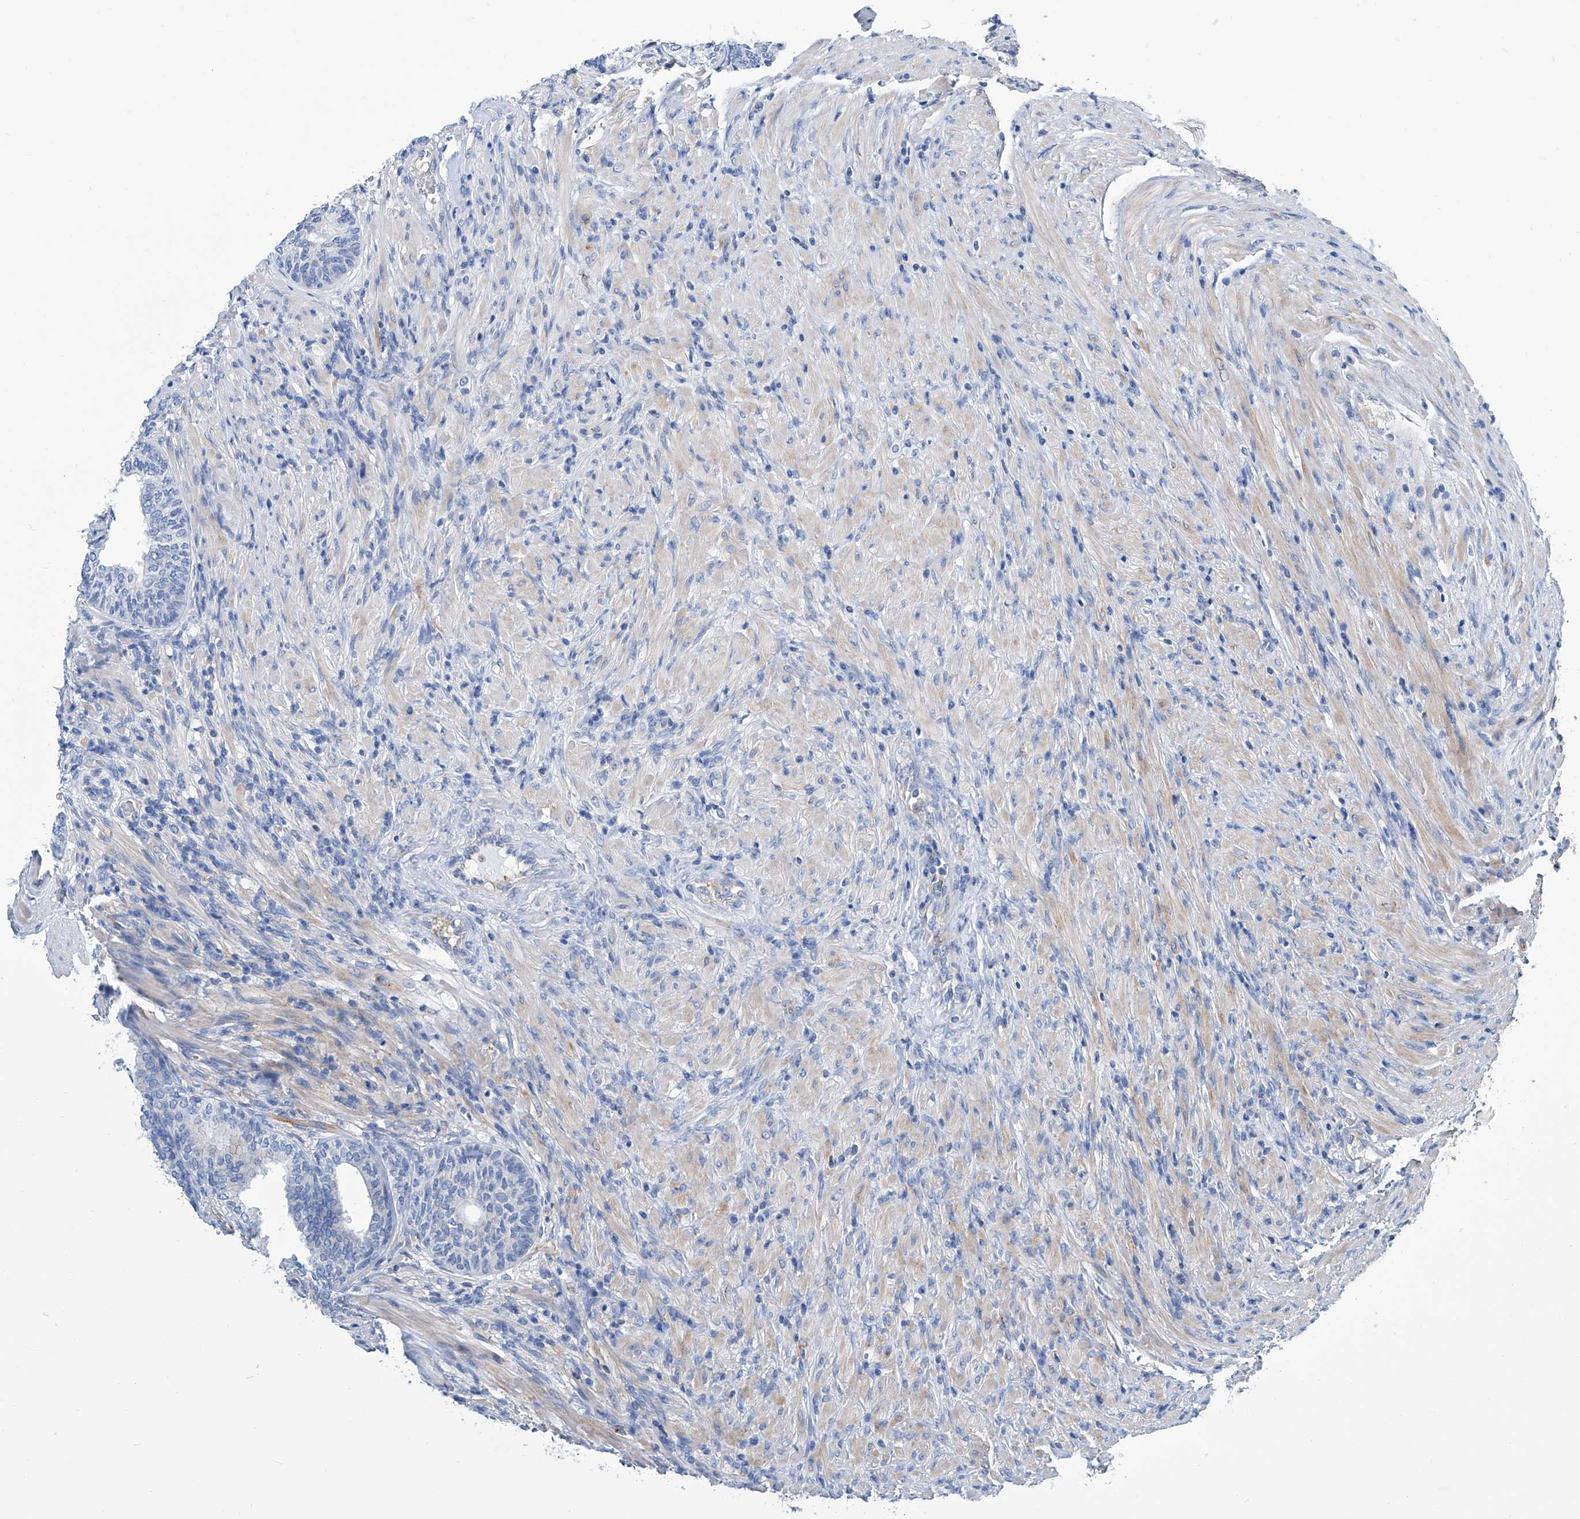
{"staining": {"intensity": "weak", "quantity": "<25%", "location": "cytoplasmic/membranous"}, "tissue": "prostate", "cell_type": "Glandular cells", "image_type": "normal", "snomed": [{"axis": "morphology", "description": "Normal tissue, NOS"}, {"axis": "topography", "description": "Prostate"}], "caption": "This is an immunohistochemistry (IHC) photomicrograph of normal prostate. There is no positivity in glandular cells.", "gene": "GPT", "patient": {"sex": "male", "age": 76}}